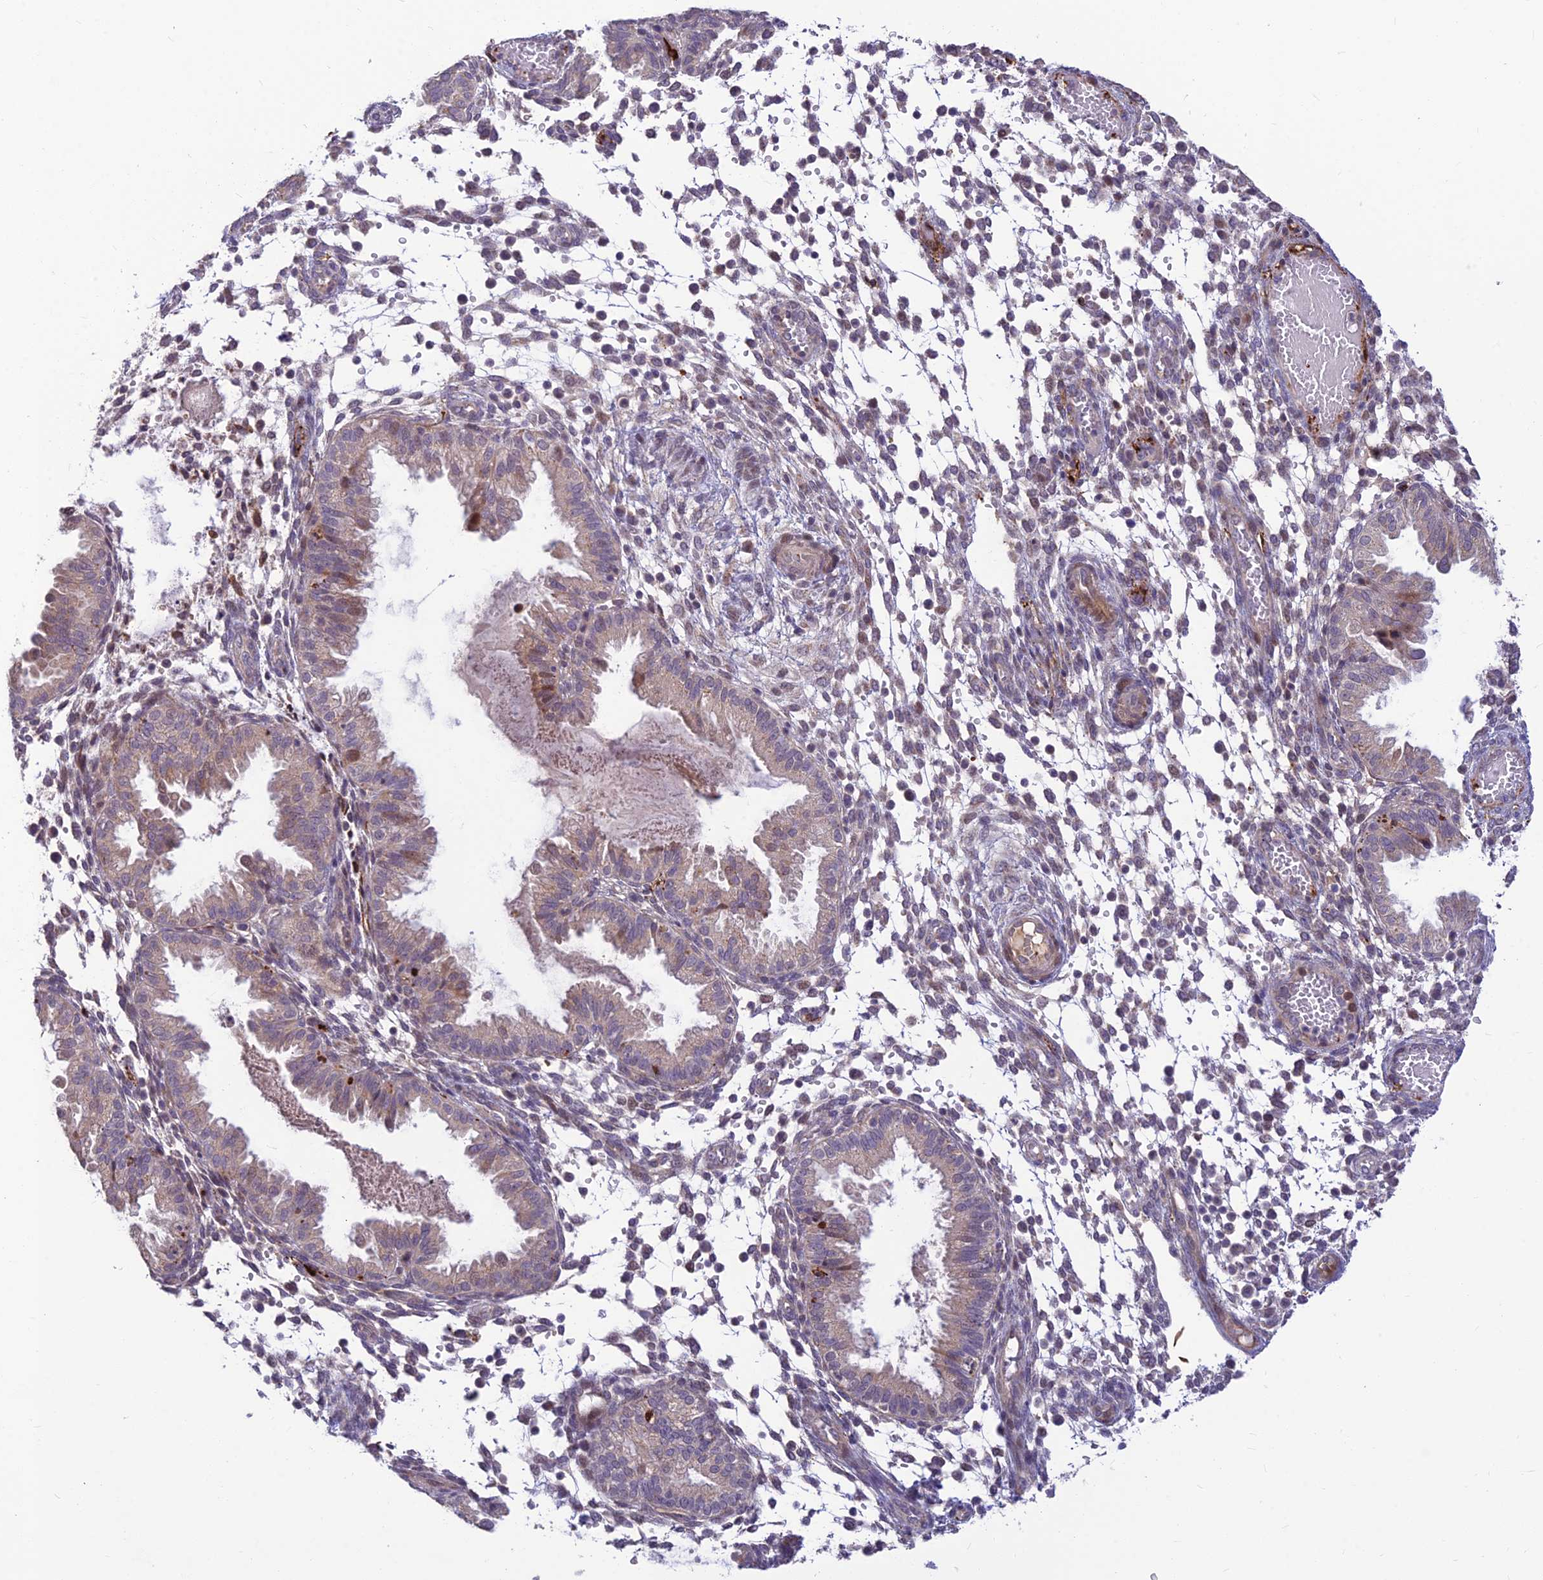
{"staining": {"intensity": "negative", "quantity": "none", "location": "none"}, "tissue": "endometrium", "cell_type": "Cells in endometrial stroma", "image_type": "normal", "snomed": [{"axis": "morphology", "description": "Normal tissue, NOS"}, {"axis": "topography", "description": "Endometrium"}], "caption": "A high-resolution micrograph shows IHC staining of normal endometrium, which demonstrates no significant staining in cells in endometrial stroma.", "gene": "ASPDH", "patient": {"sex": "female", "age": 33}}